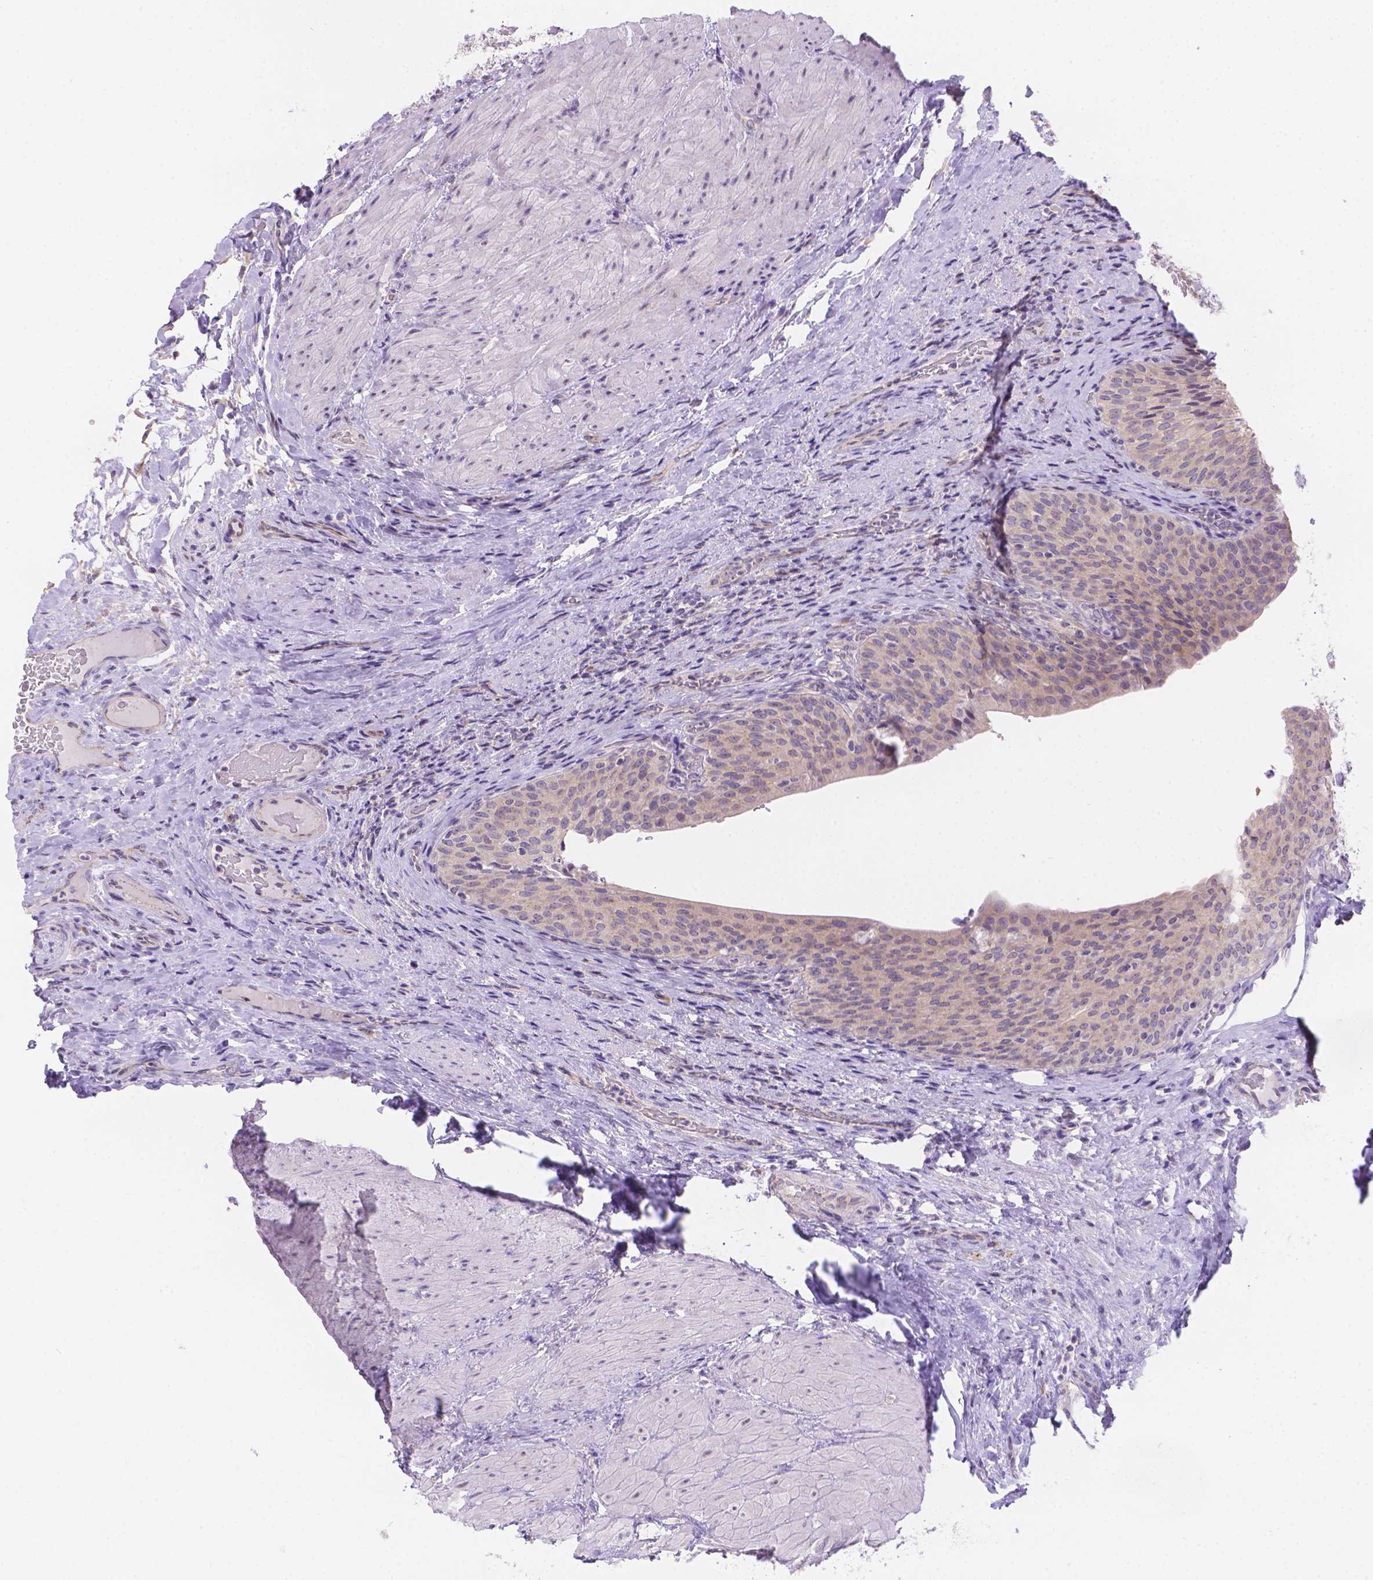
{"staining": {"intensity": "weak", "quantity": "<25%", "location": "cytoplasmic/membranous"}, "tissue": "urinary bladder", "cell_type": "Urothelial cells", "image_type": "normal", "snomed": [{"axis": "morphology", "description": "Normal tissue, NOS"}, {"axis": "topography", "description": "Urinary bladder"}, {"axis": "topography", "description": "Peripheral nerve tissue"}], "caption": "Urinary bladder was stained to show a protein in brown. There is no significant positivity in urothelial cells. The staining was performed using DAB (3,3'-diaminobenzidine) to visualize the protein expression in brown, while the nuclei were stained in blue with hematoxylin (Magnification: 20x).", "gene": "CD96", "patient": {"sex": "male", "age": 66}}